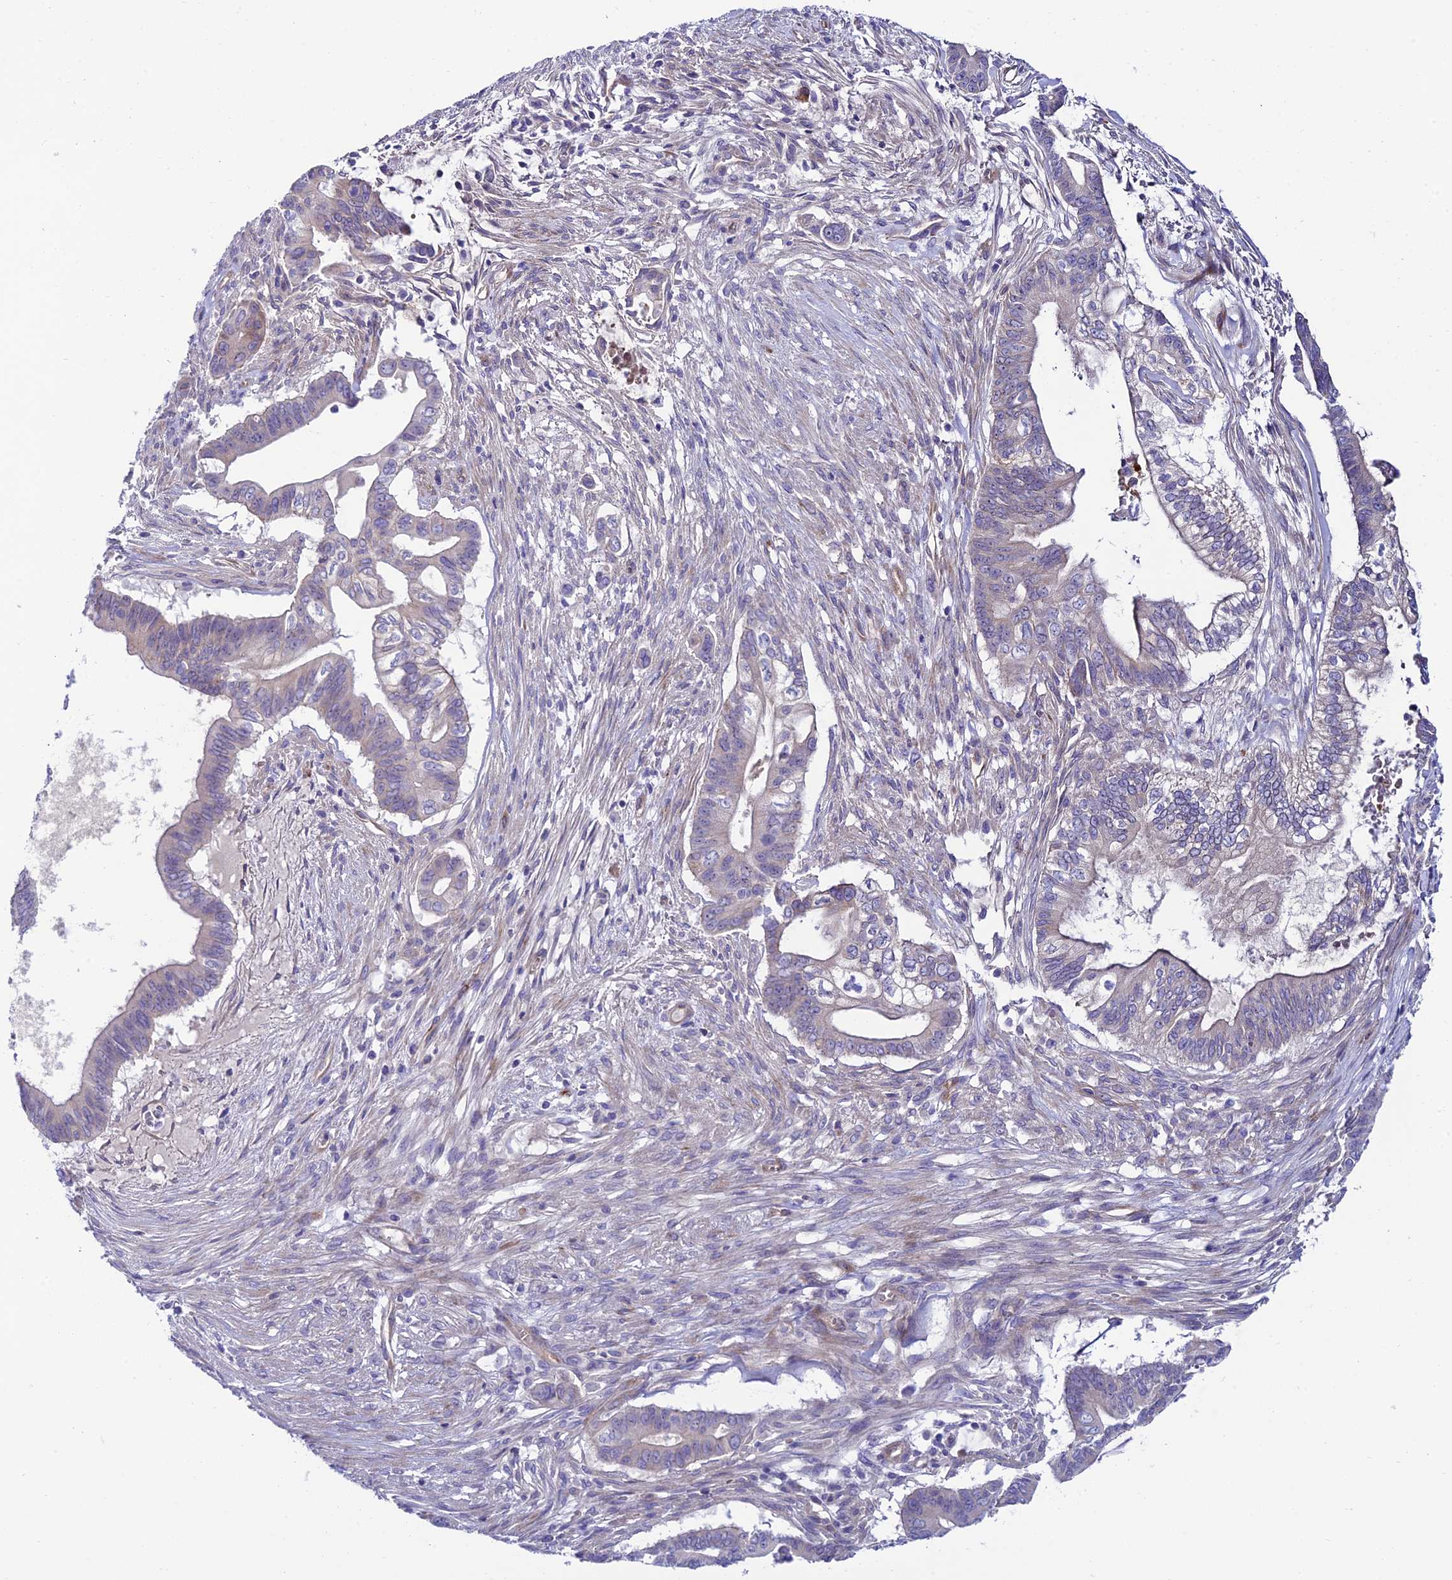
{"staining": {"intensity": "negative", "quantity": "none", "location": "none"}, "tissue": "pancreatic cancer", "cell_type": "Tumor cells", "image_type": "cancer", "snomed": [{"axis": "morphology", "description": "Adenocarcinoma, NOS"}, {"axis": "topography", "description": "Pancreas"}], "caption": "This is an immunohistochemistry photomicrograph of pancreatic adenocarcinoma. There is no expression in tumor cells.", "gene": "MACIR", "patient": {"sex": "male", "age": 68}}